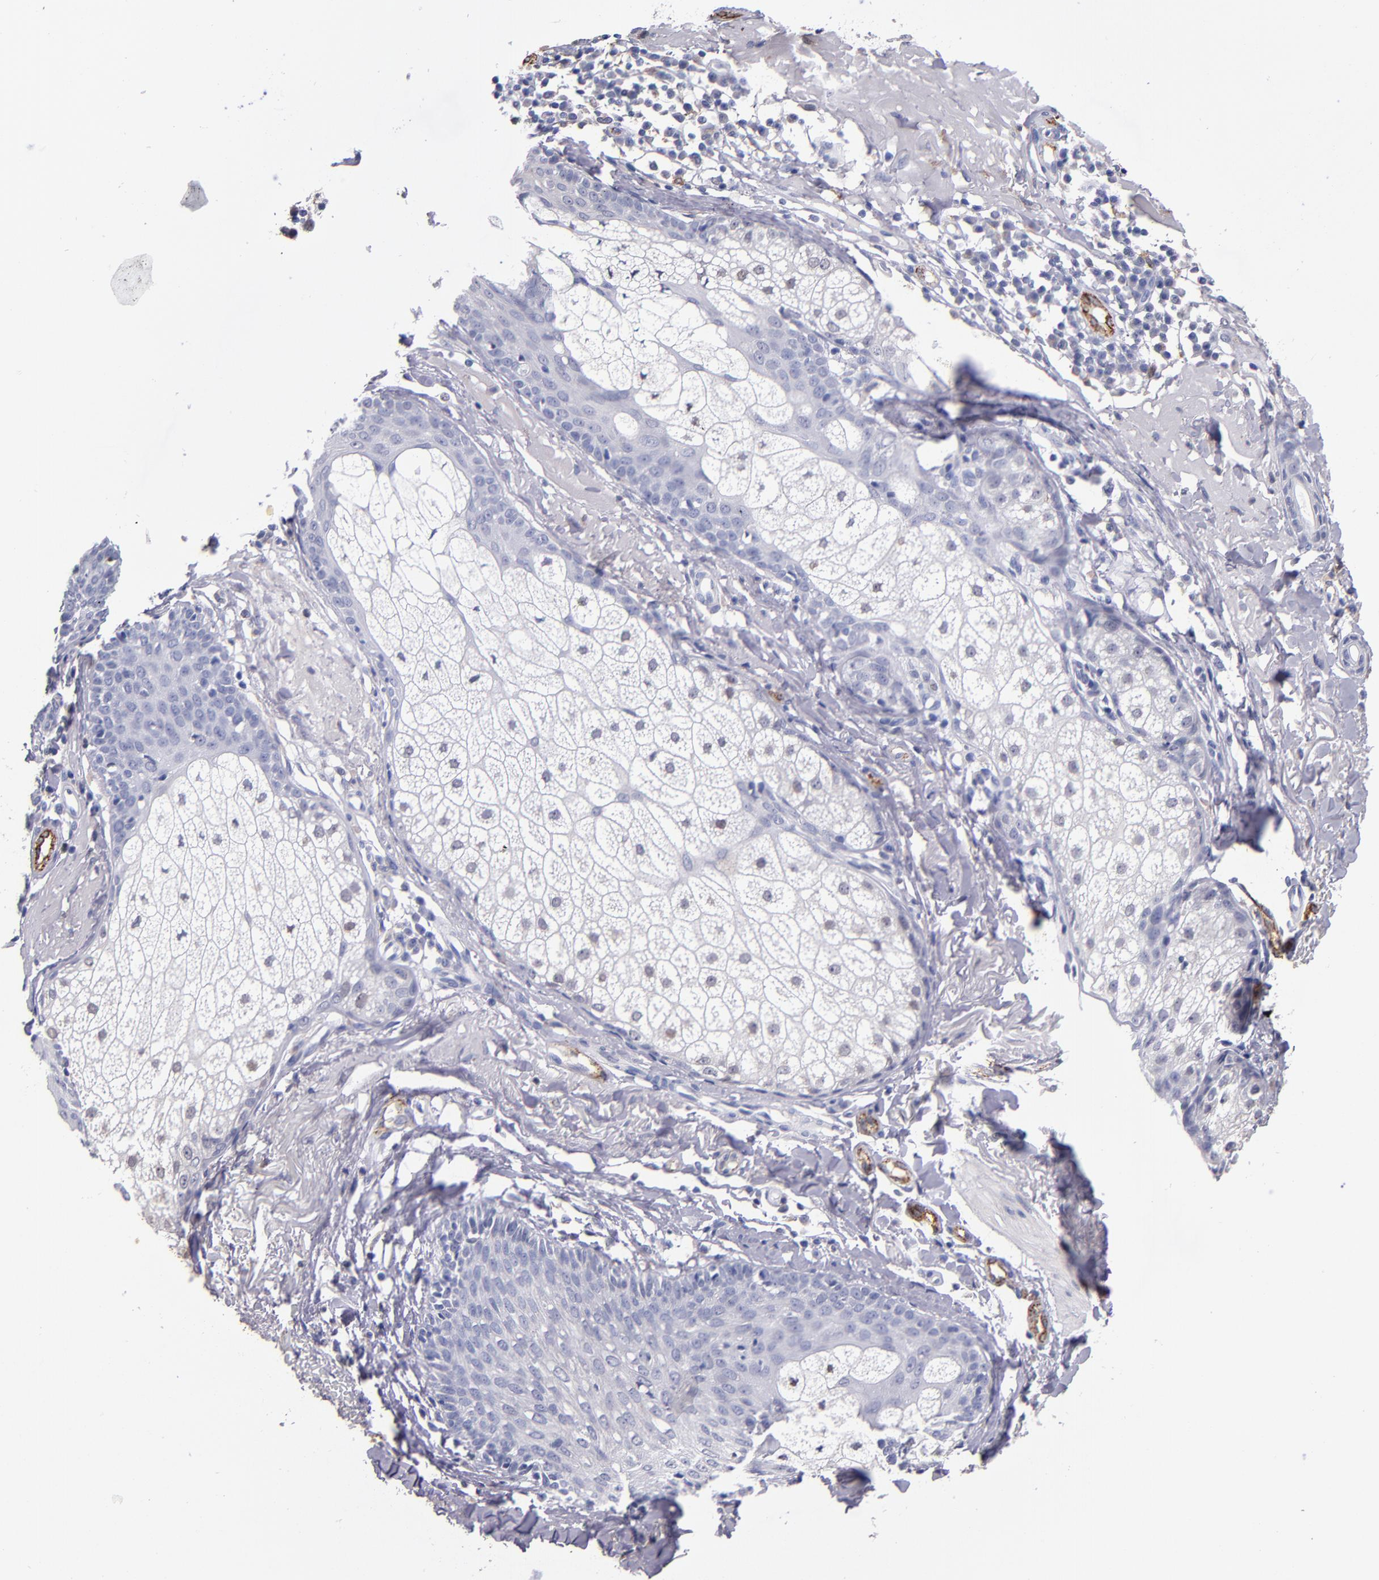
{"staining": {"intensity": "negative", "quantity": "none", "location": "none"}, "tissue": "skin cancer", "cell_type": "Tumor cells", "image_type": "cancer", "snomed": [{"axis": "morphology", "description": "Basal cell carcinoma"}, {"axis": "topography", "description": "Skin"}], "caption": "The immunohistochemistry histopathology image has no significant expression in tumor cells of skin cancer tissue. (IHC, brightfield microscopy, high magnification).", "gene": "SELP", "patient": {"sex": "male", "age": 74}}